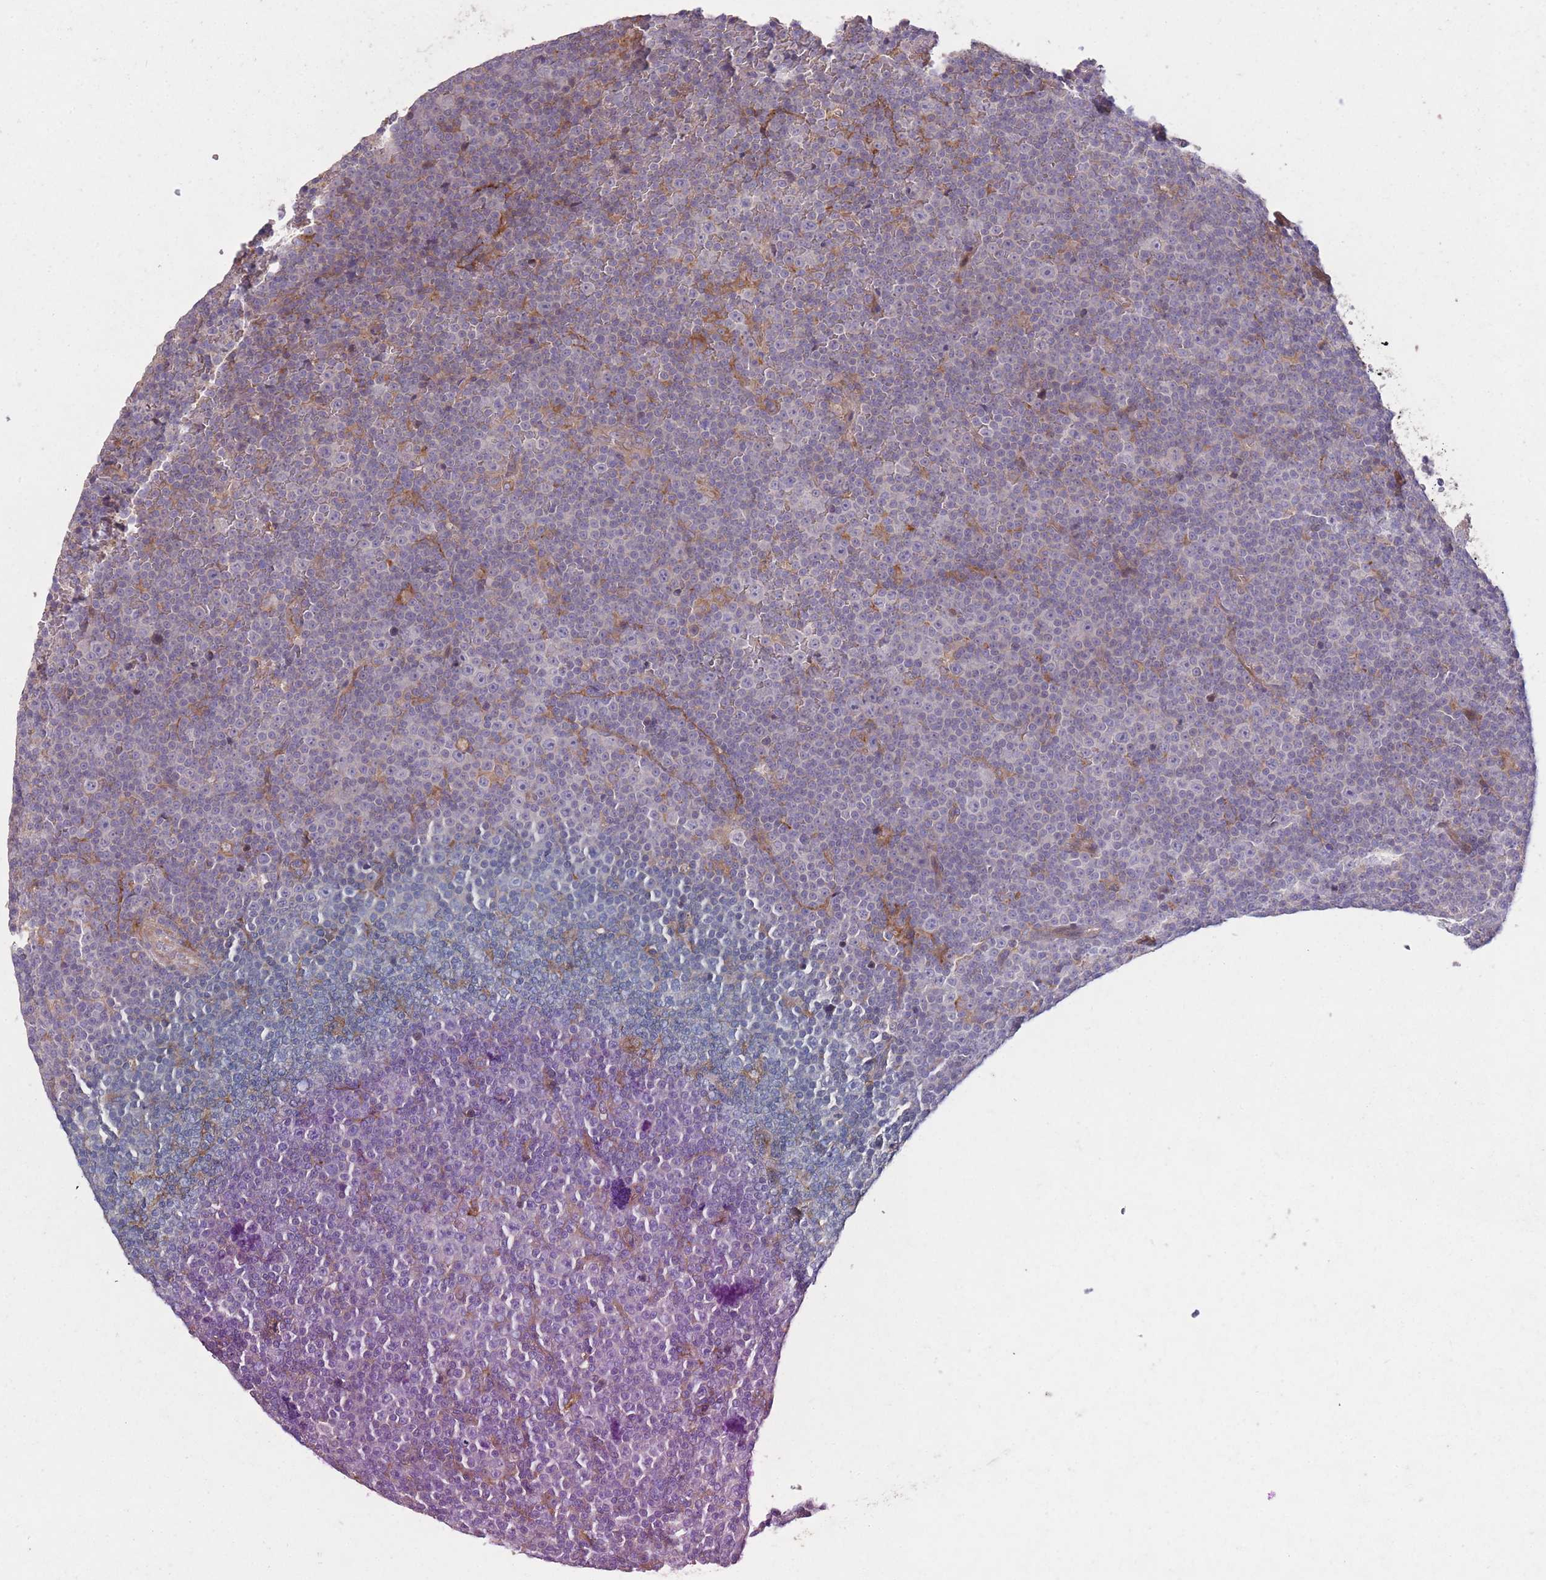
{"staining": {"intensity": "negative", "quantity": "none", "location": "none"}, "tissue": "lymphoma", "cell_type": "Tumor cells", "image_type": "cancer", "snomed": [{"axis": "morphology", "description": "Malignant lymphoma, non-Hodgkin's type, Low grade"}, {"axis": "topography", "description": "Lymph node"}], "caption": "Lymphoma was stained to show a protein in brown. There is no significant positivity in tumor cells.", "gene": "OR2V2", "patient": {"sex": "female", "age": 67}}